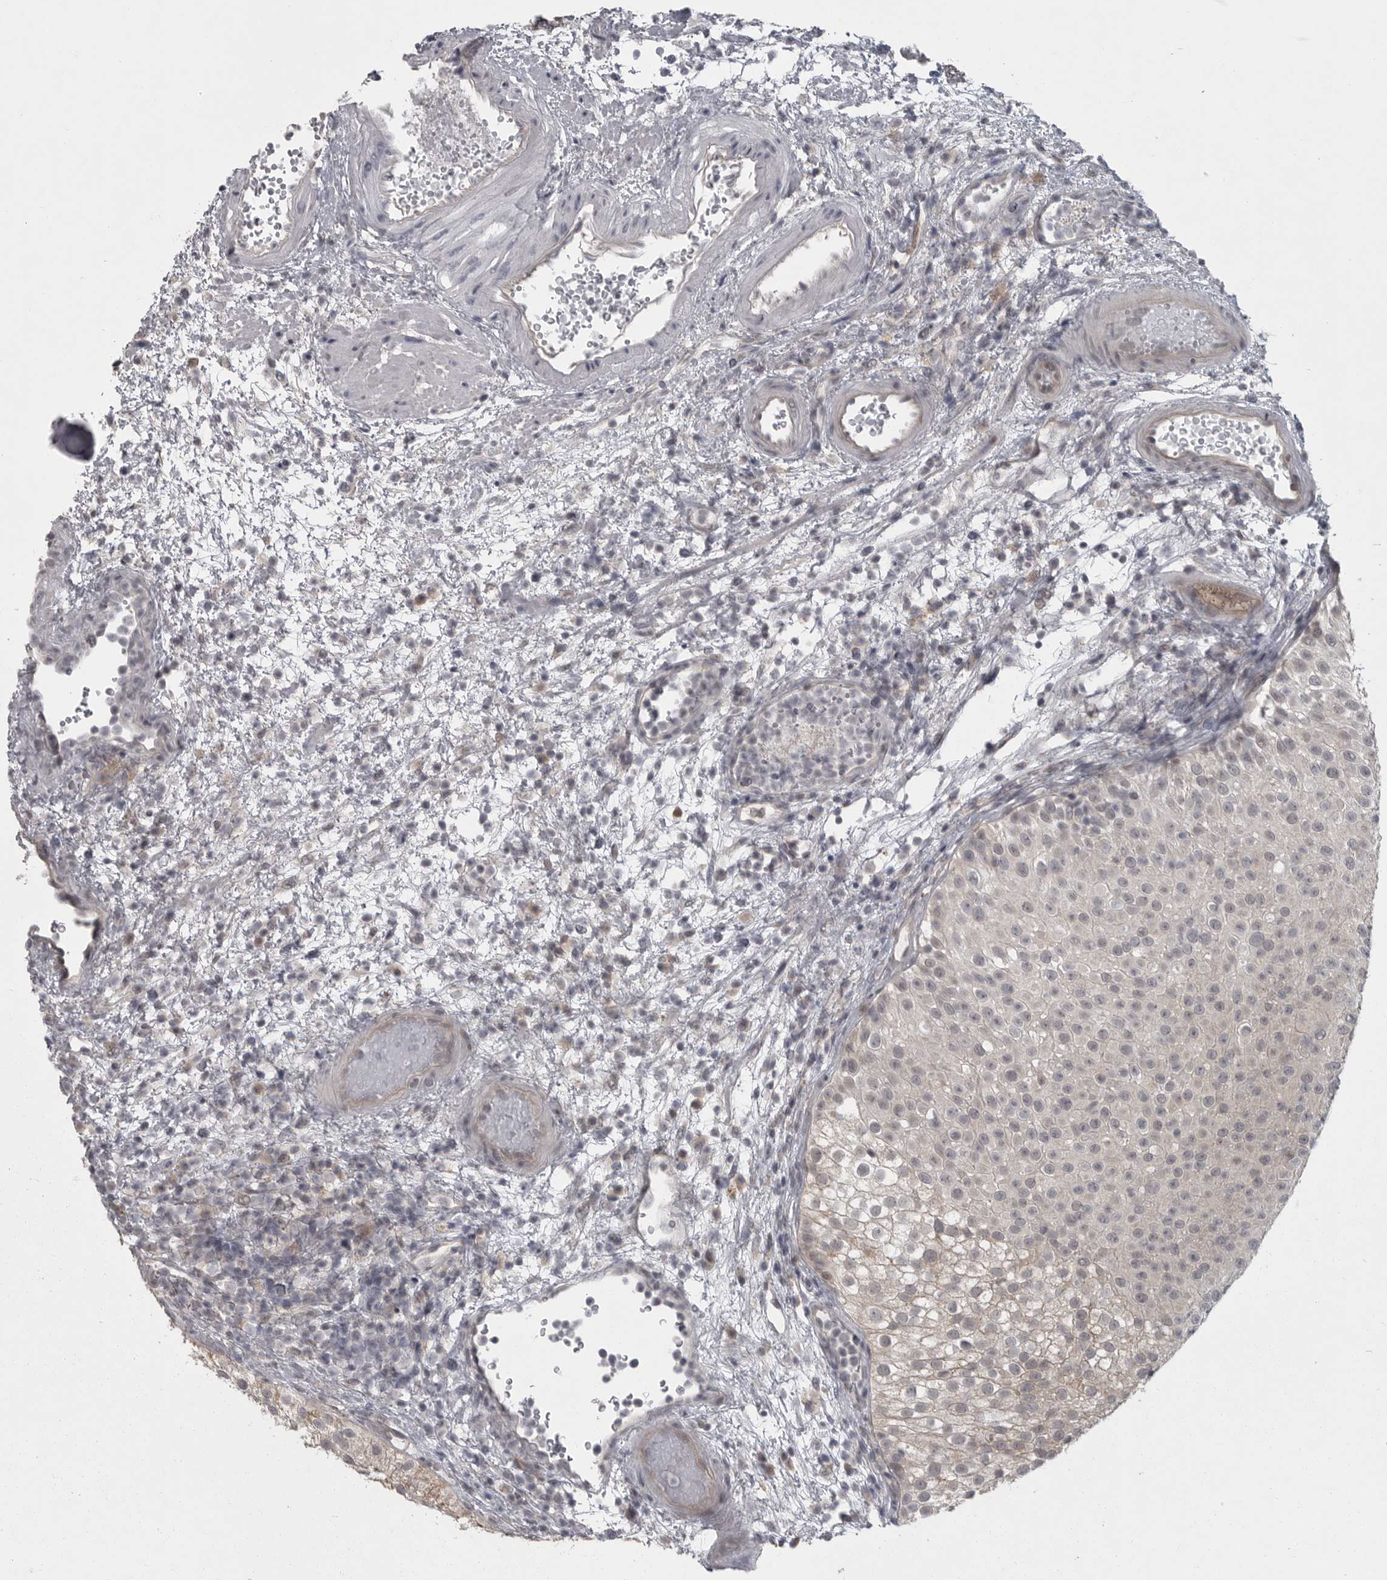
{"staining": {"intensity": "moderate", "quantity": "<25%", "location": "nuclear"}, "tissue": "urothelial cancer", "cell_type": "Tumor cells", "image_type": "cancer", "snomed": [{"axis": "morphology", "description": "Urothelial carcinoma, Low grade"}, {"axis": "topography", "description": "Urinary bladder"}], "caption": "Immunohistochemistry (IHC) of urothelial carcinoma (low-grade) reveals low levels of moderate nuclear expression in approximately <25% of tumor cells.", "gene": "PHF13", "patient": {"sex": "male", "age": 78}}